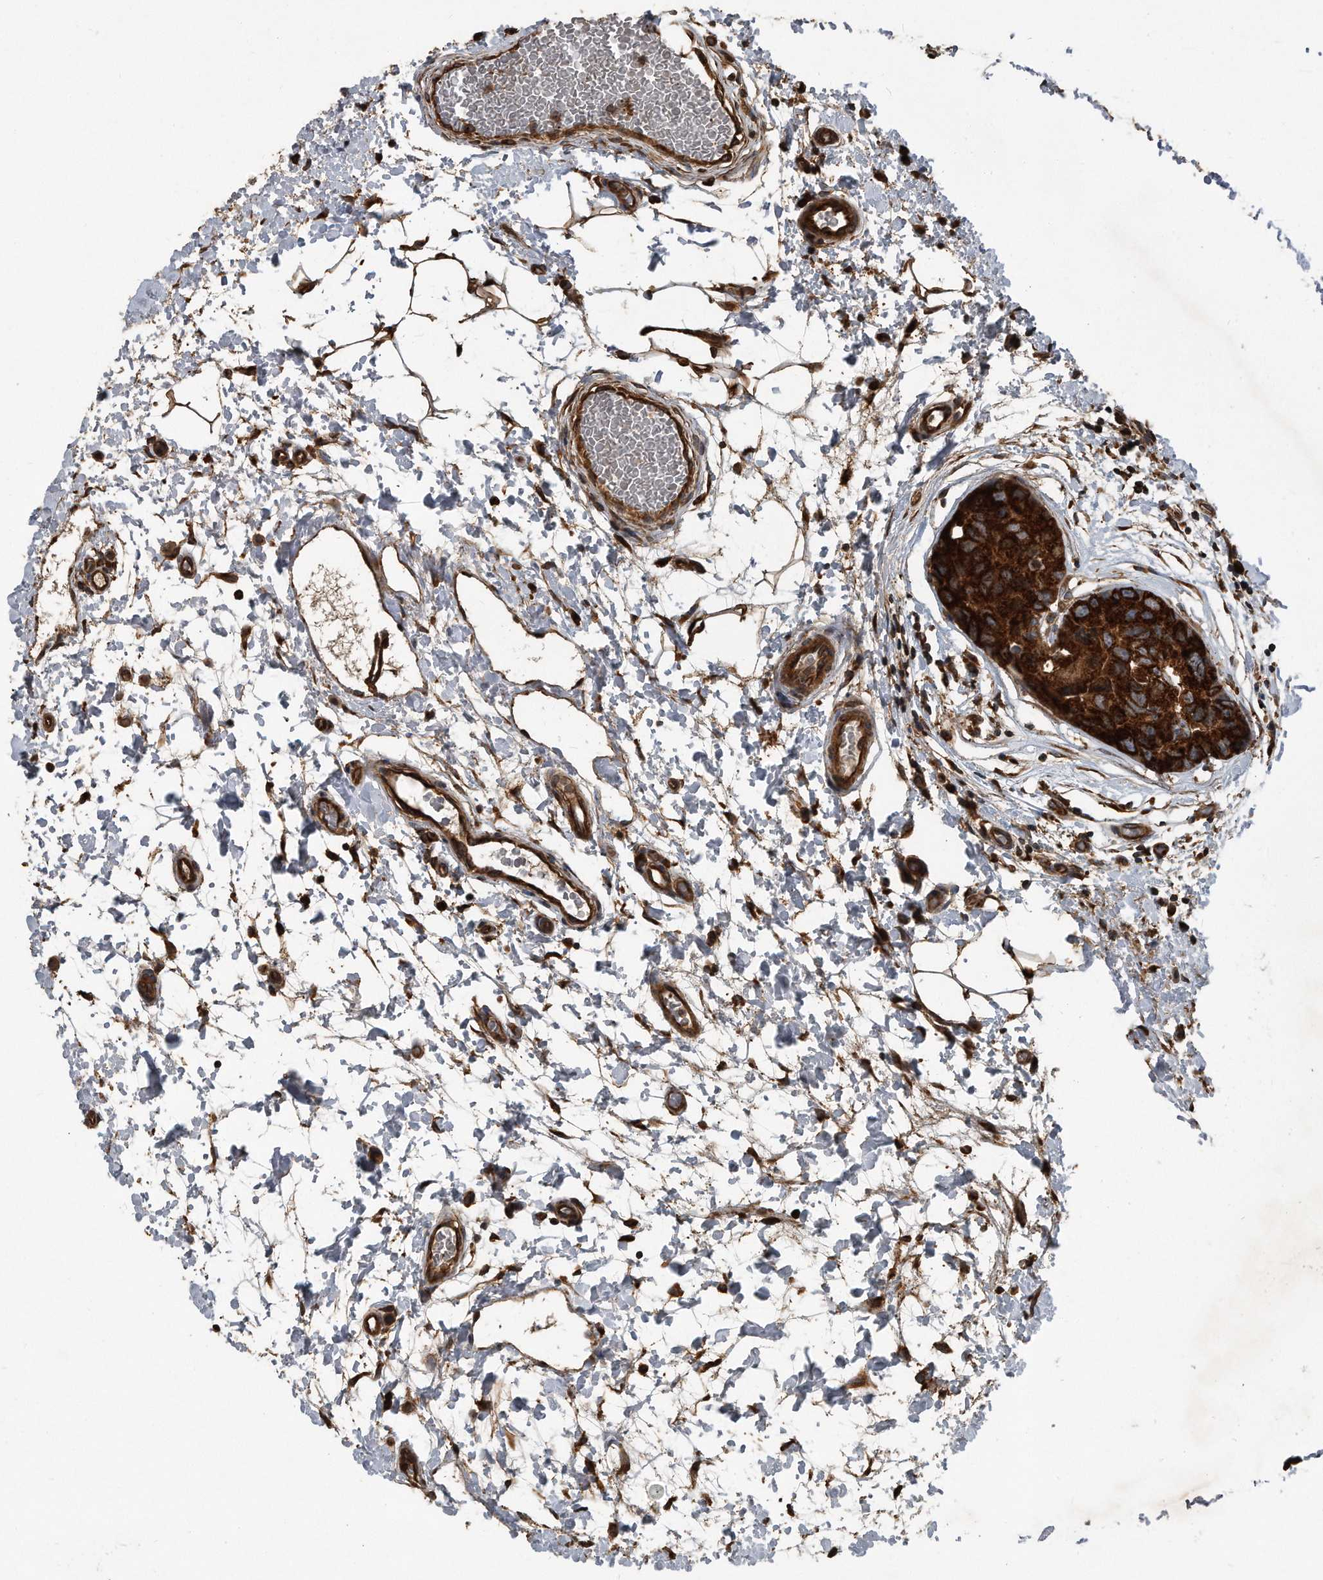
{"staining": {"intensity": "strong", "quantity": ">75%", "location": "cytoplasmic/membranous"}, "tissue": "breast cancer", "cell_type": "Tumor cells", "image_type": "cancer", "snomed": [{"axis": "morphology", "description": "Duct carcinoma"}, {"axis": "topography", "description": "Breast"}], "caption": "Protein staining displays strong cytoplasmic/membranous positivity in about >75% of tumor cells in breast intraductal carcinoma.", "gene": "FAM136A", "patient": {"sex": "female", "age": 62}}